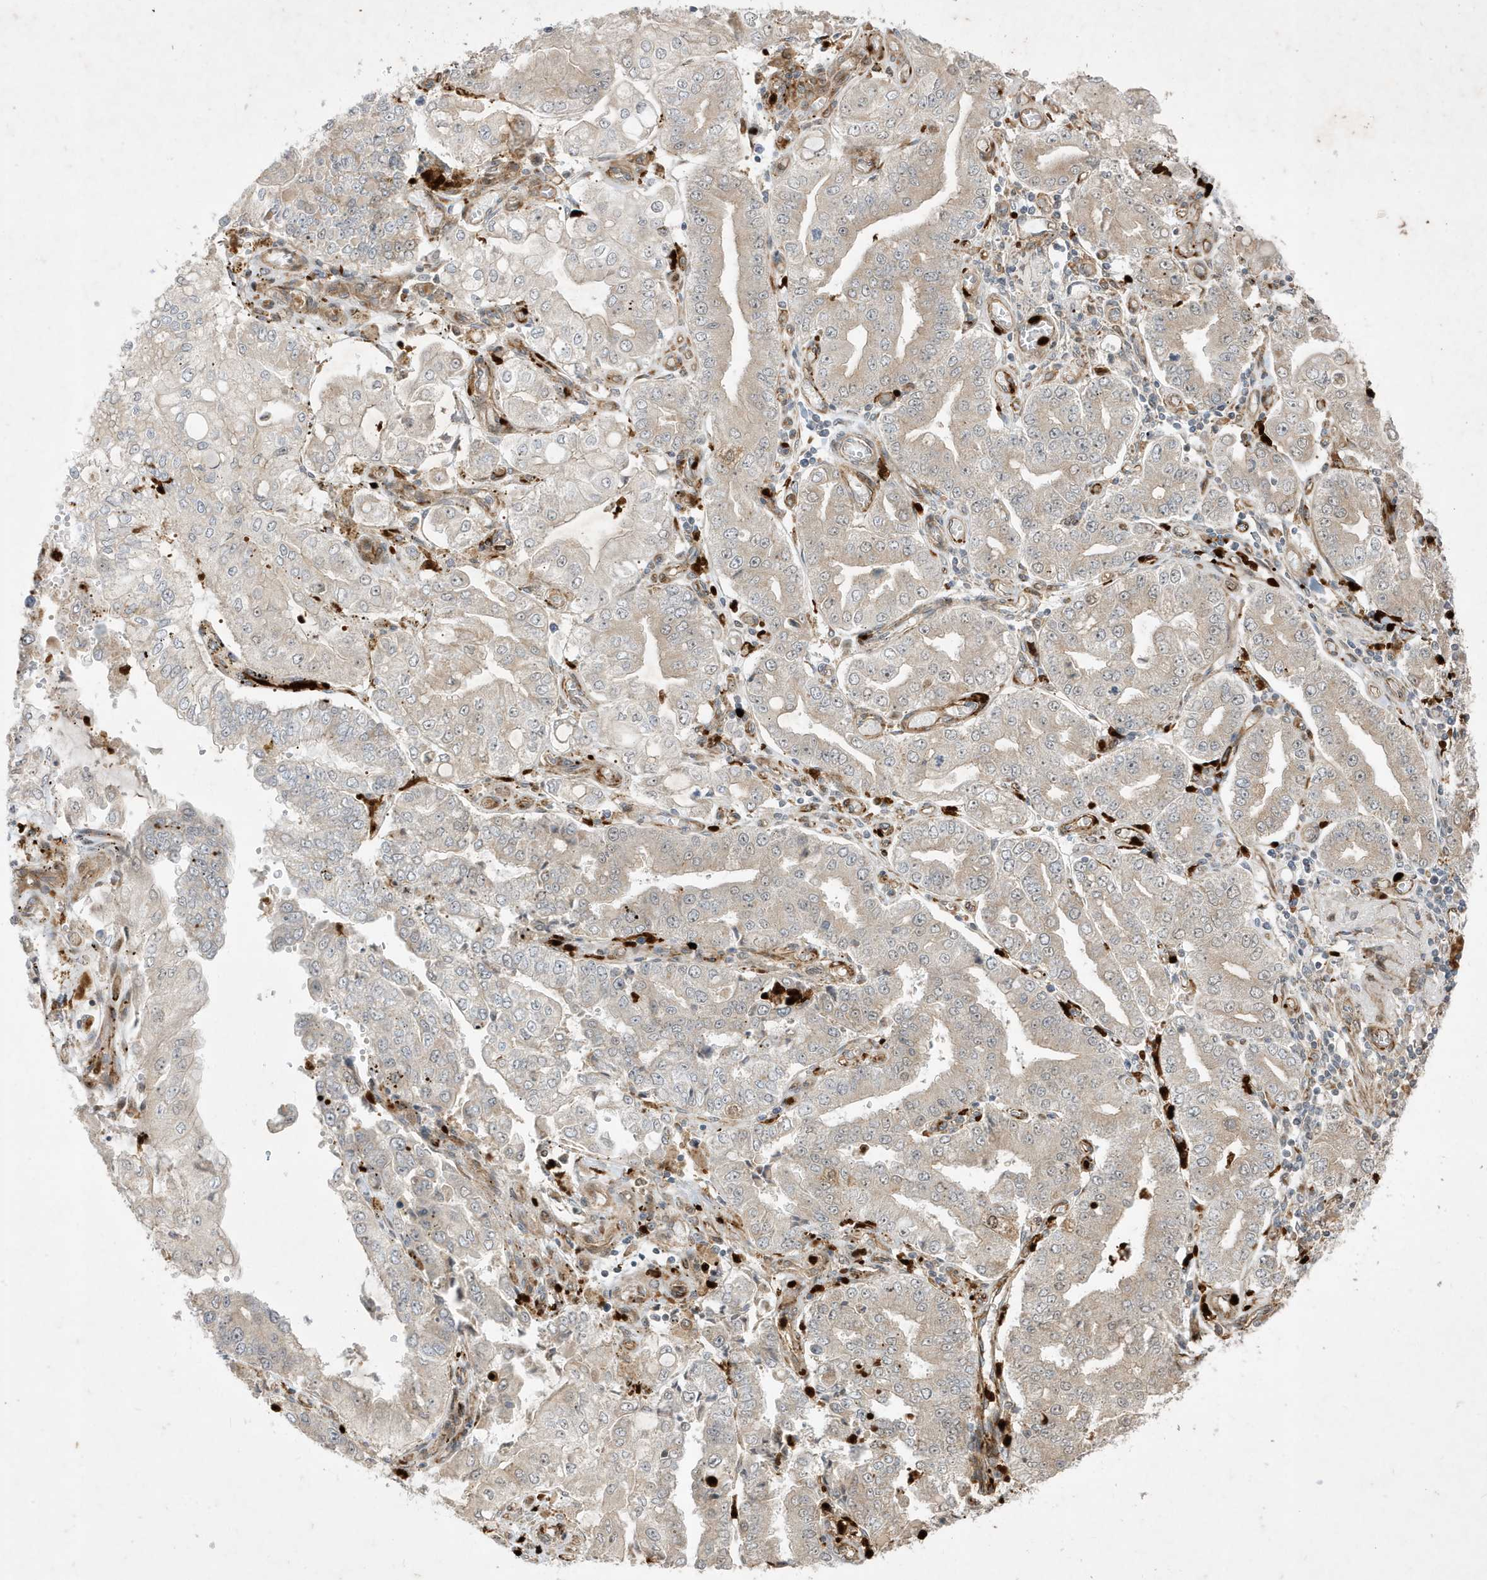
{"staining": {"intensity": "weak", "quantity": "25%-75%", "location": "cytoplasmic/membranous"}, "tissue": "stomach cancer", "cell_type": "Tumor cells", "image_type": "cancer", "snomed": [{"axis": "morphology", "description": "Adenocarcinoma, NOS"}, {"axis": "topography", "description": "Stomach"}], "caption": "This histopathology image exhibits immunohistochemistry staining of human stomach adenocarcinoma, with low weak cytoplasmic/membranous positivity in about 25%-75% of tumor cells.", "gene": "IFT57", "patient": {"sex": "male", "age": 76}}